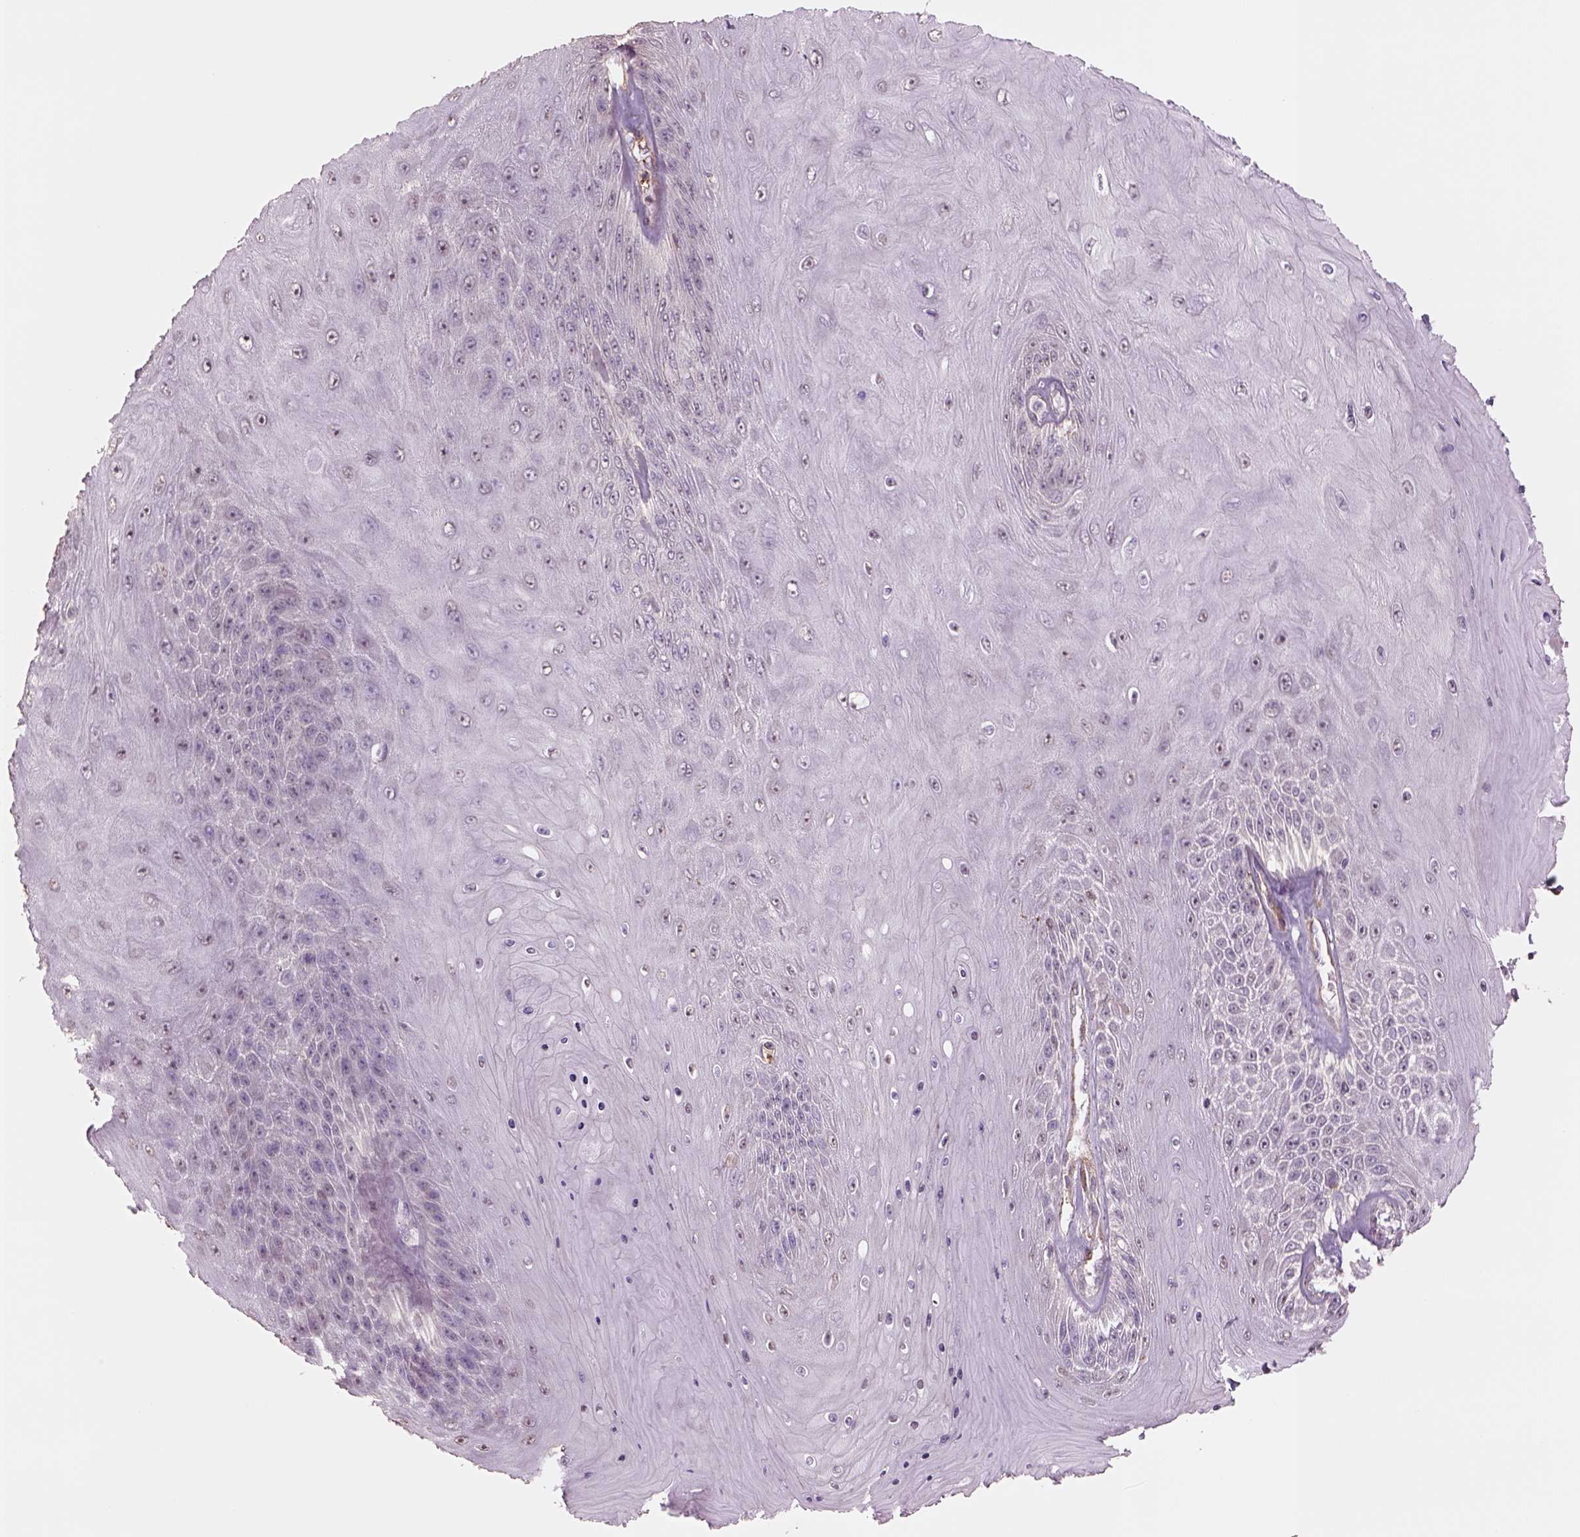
{"staining": {"intensity": "negative", "quantity": "none", "location": "none"}, "tissue": "skin cancer", "cell_type": "Tumor cells", "image_type": "cancer", "snomed": [{"axis": "morphology", "description": "Squamous cell carcinoma, NOS"}, {"axis": "topography", "description": "Skin"}], "caption": "High magnification brightfield microscopy of skin cancer stained with DAB (3,3'-diaminobenzidine) (brown) and counterstained with hematoxylin (blue): tumor cells show no significant expression. (DAB IHC with hematoxylin counter stain).", "gene": "LIN7A", "patient": {"sex": "male", "age": 62}}